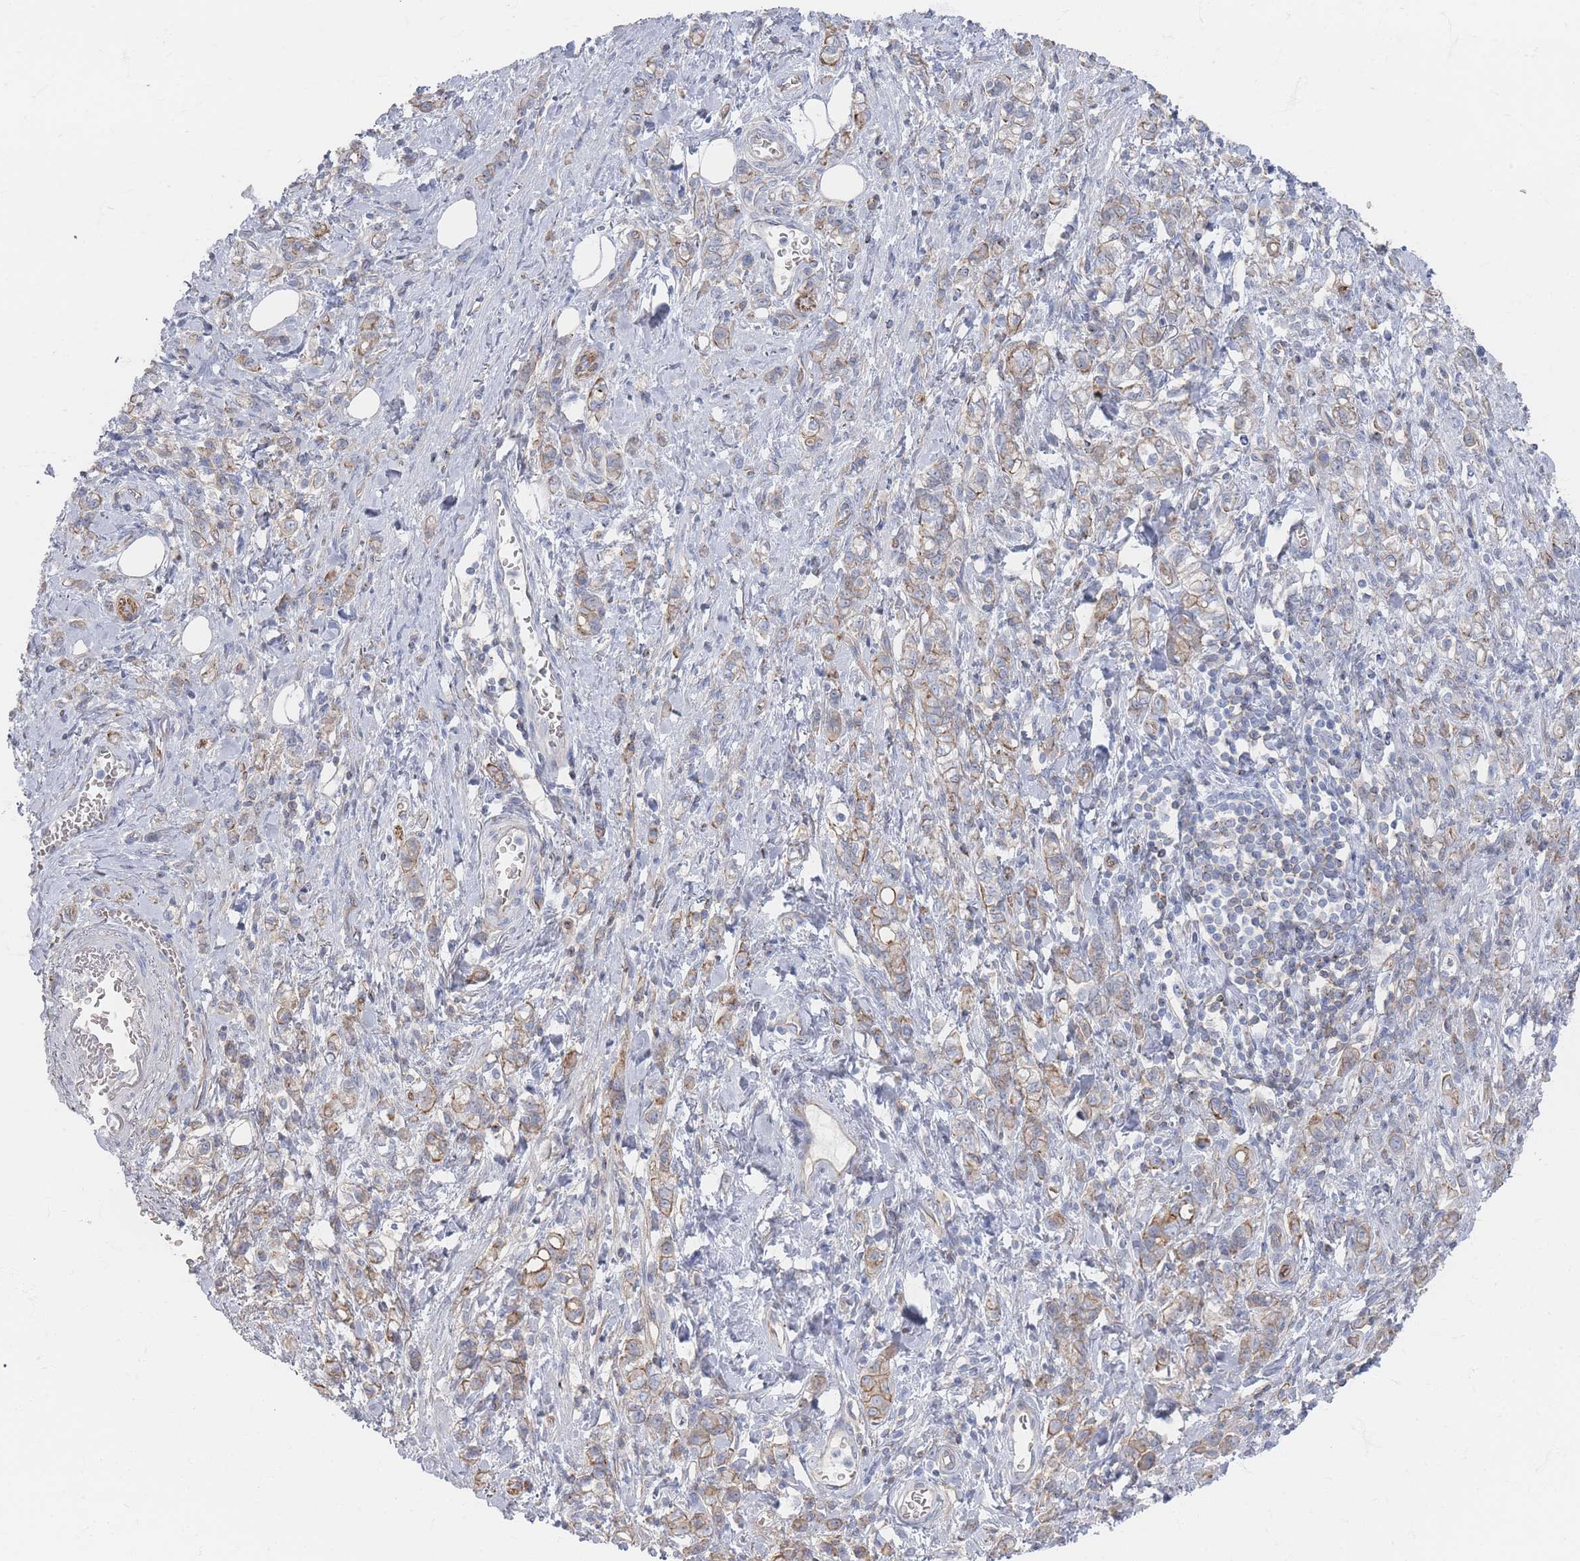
{"staining": {"intensity": "moderate", "quantity": "<25%", "location": "cytoplasmic/membranous"}, "tissue": "stomach cancer", "cell_type": "Tumor cells", "image_type": "cancer", "snomed": [{"axis": "morphology", "description": "Adenocarcinoma, NOS"}, {"axis": "topography", "description": "Stomach"}], "caption": "Human stomach cancer (adenocarcinoma) stained with a brown dye demonstrates moderate cytoplasmic/membranous positive staining in approximately <25% of tumor cells.", "gene": "GNB1", "patient": {"sex": "male", "age": 77}}